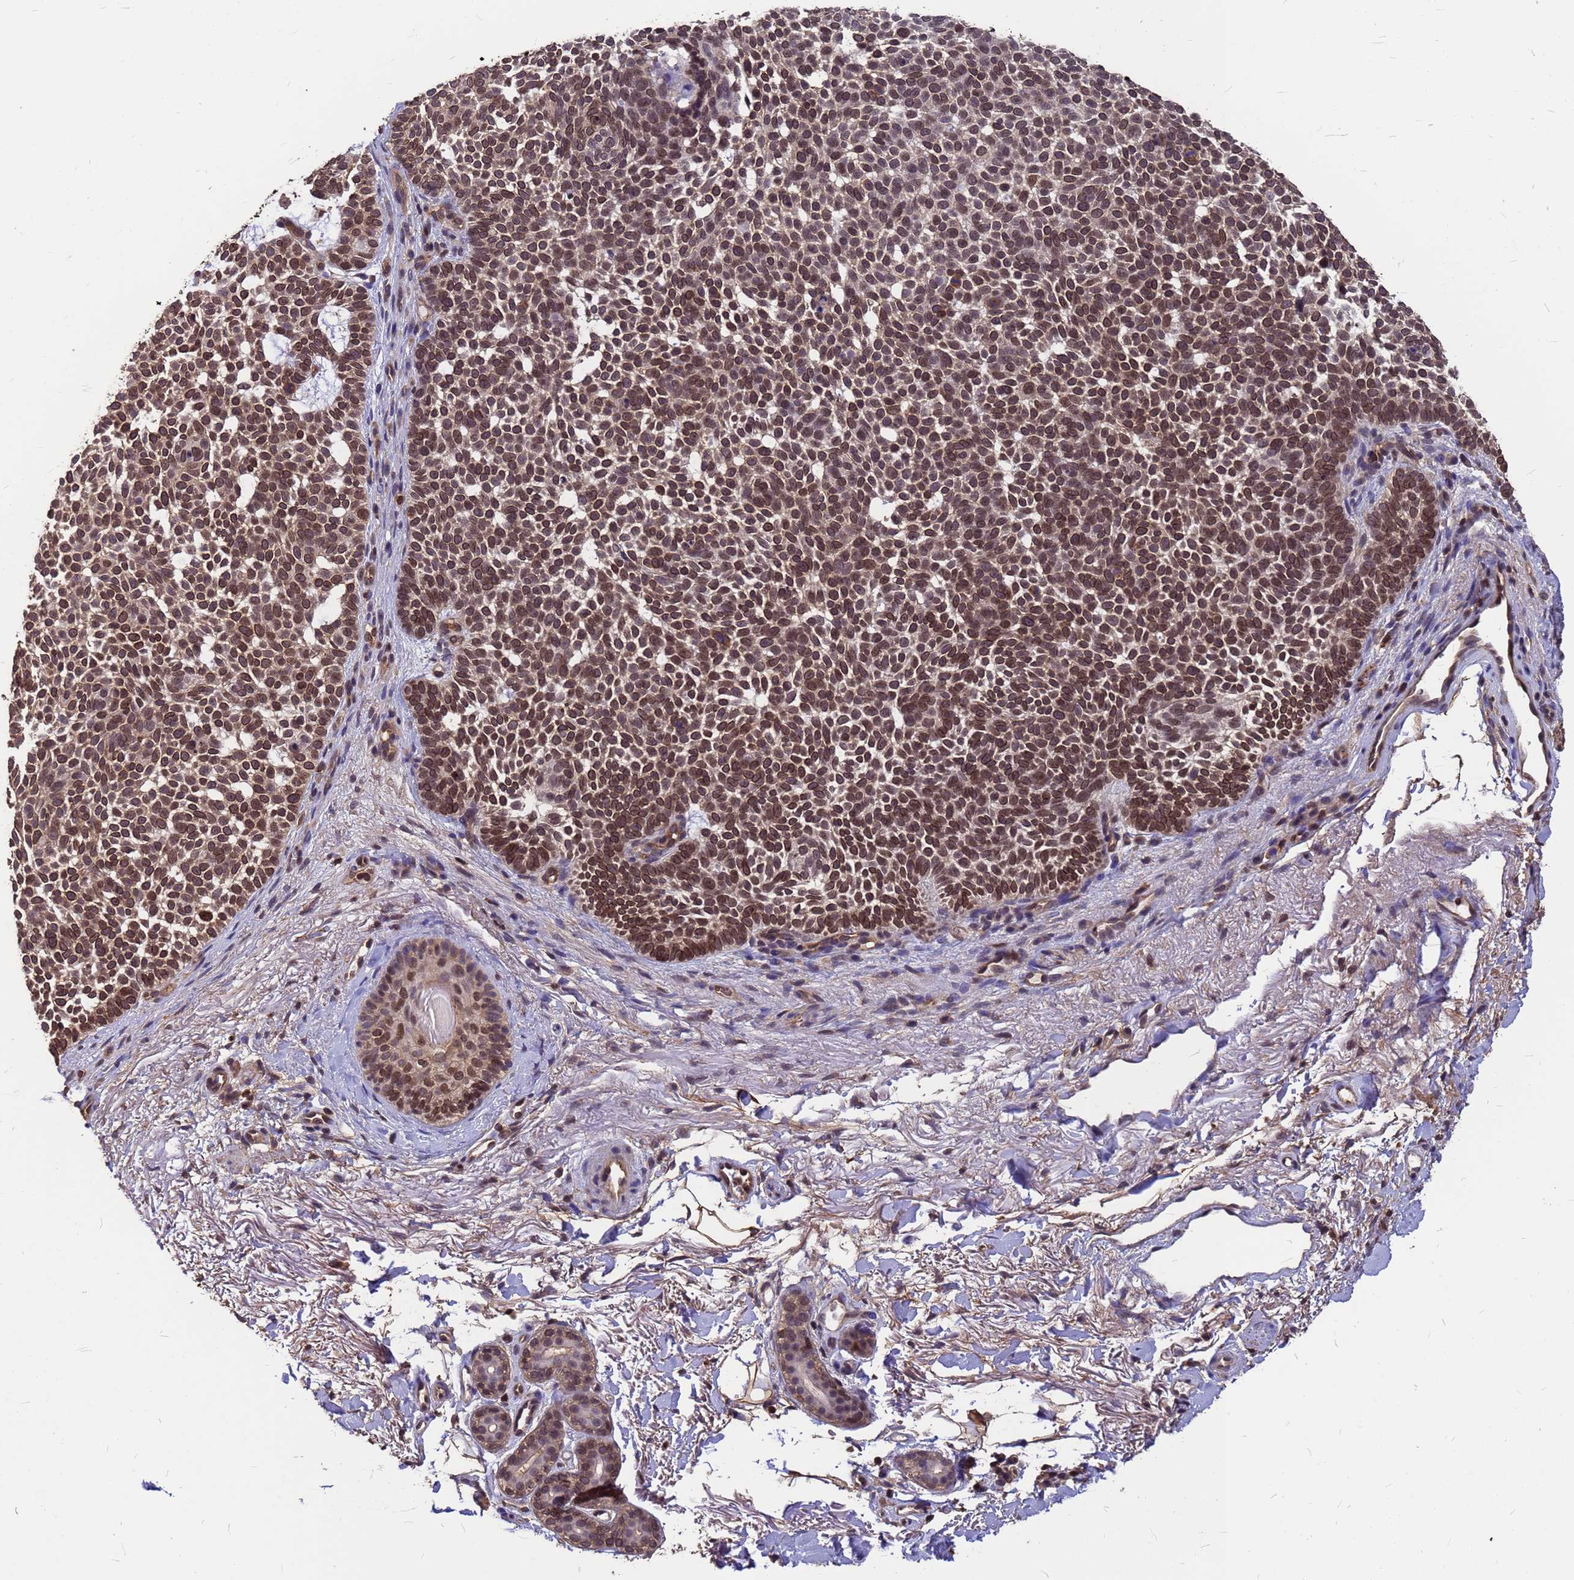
{"staining": {"intensity": "moderate", "quantity": ">75%", "location": "nuclear"}, "tissue": "skin cancer", "cell_type": "Tumor cells", "image_type": "cancer", "snomed": [{"axis": "morphology", "description": "Basal cell carcinoma"}, {"axis": "topography", "description": "Skin"}], "caption": "The immunohistochemical stain shows moderate nuclear positivity in tumor cells of skin cancer (basal cell carcinoma) tissue.", "gene": "C1orf35", "patient": {"sex": "female", "age": 77}}